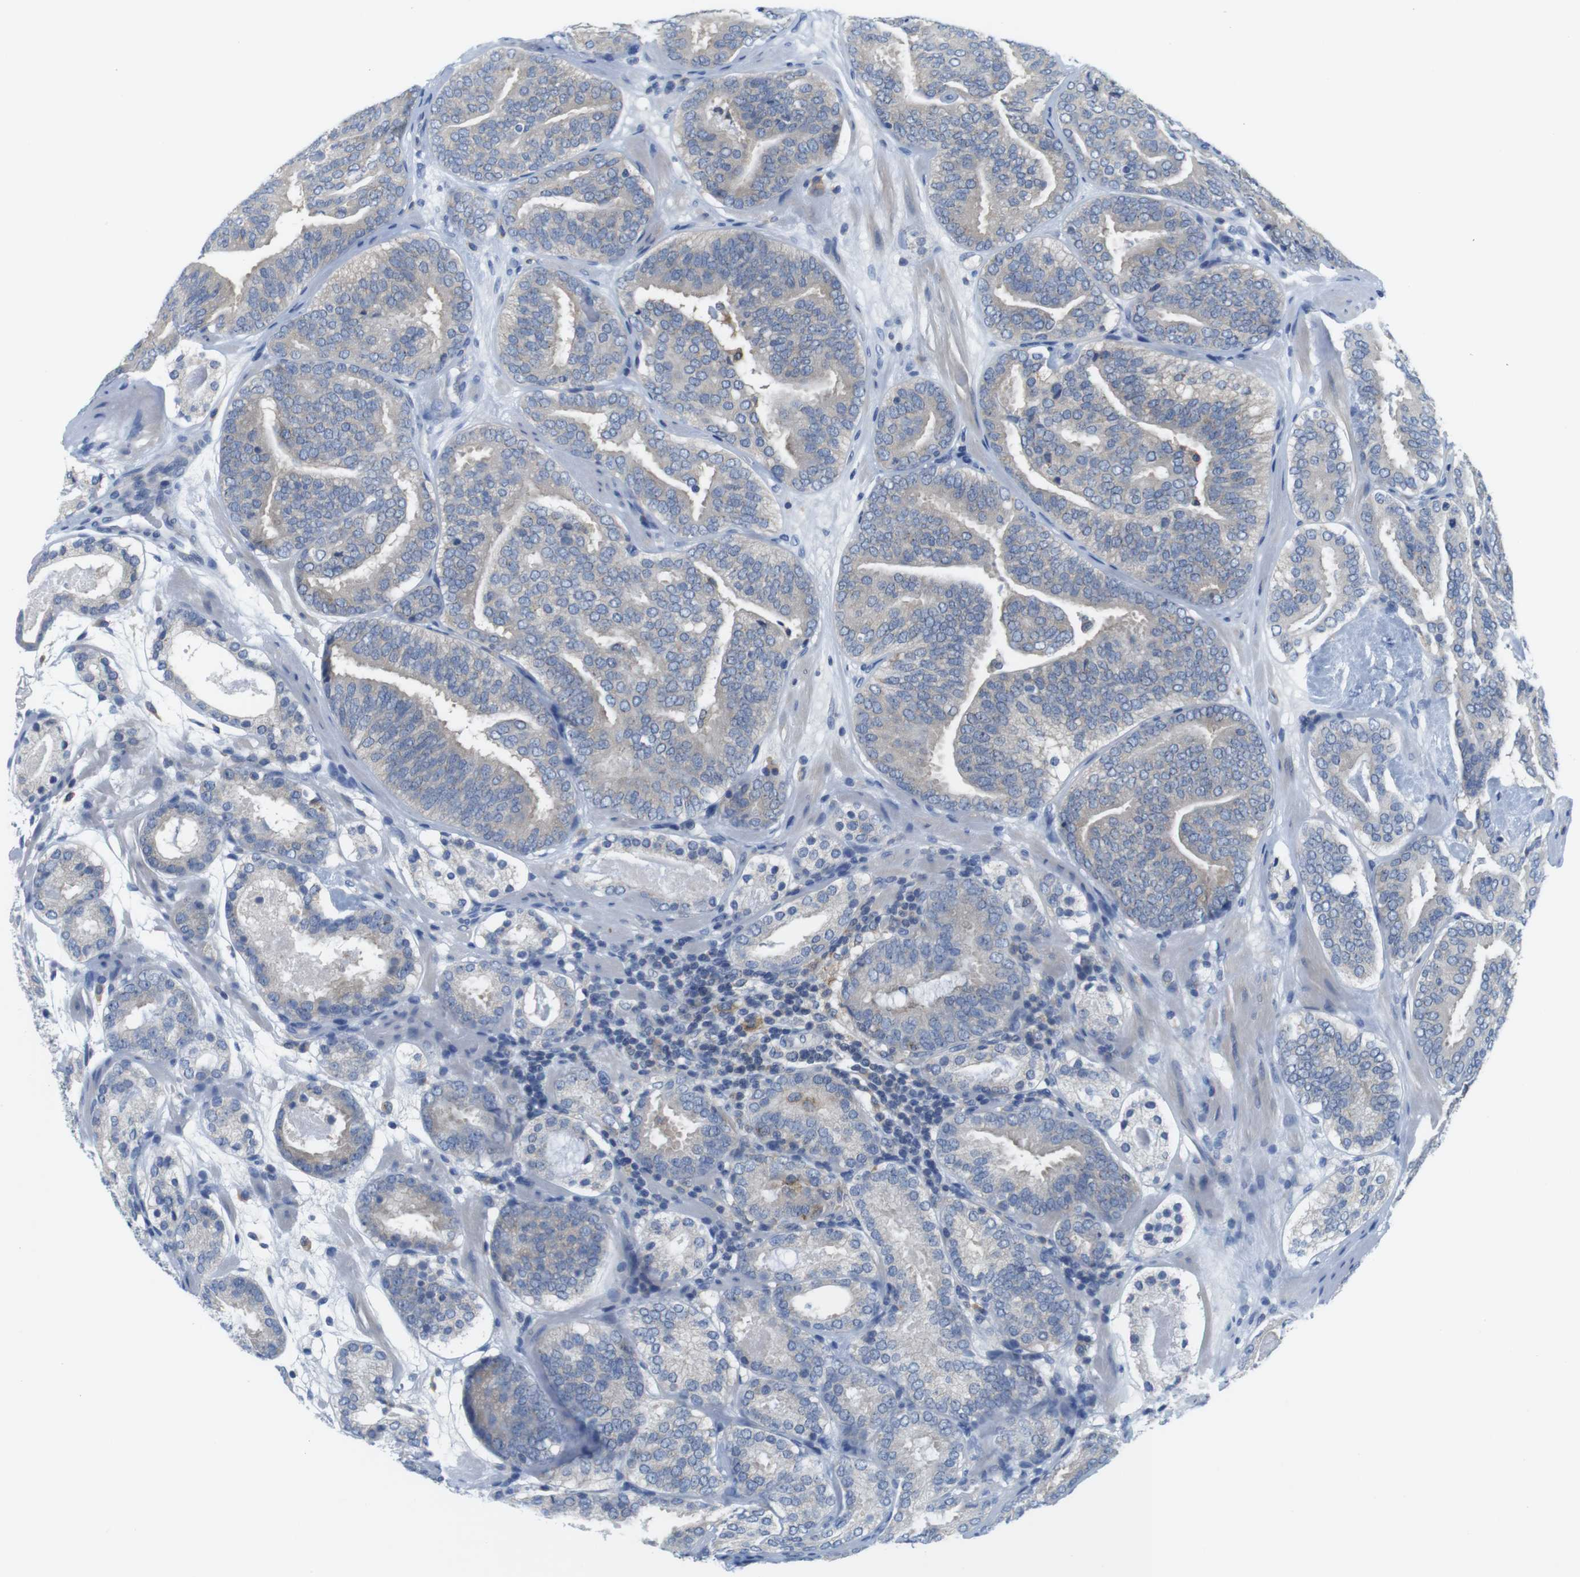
{"staining": {"intensity": "negative", "quantity": "none", "location": "none"}, "tissue": "prostate cancer", "cell_type": "Tumor cells", "image_type": "cancer", "snomed": [{"axis": "morphology", "description": "Adenocarcinoma, Low grade"}, {"axis": "topography", "description": "Prostate"}], "caption": "The image shows no staining of tumor cells in low-grade adenocarcinoma (prostate).", "gene": "CNGA2", "patient": {"sex": "male", "age": 69}}